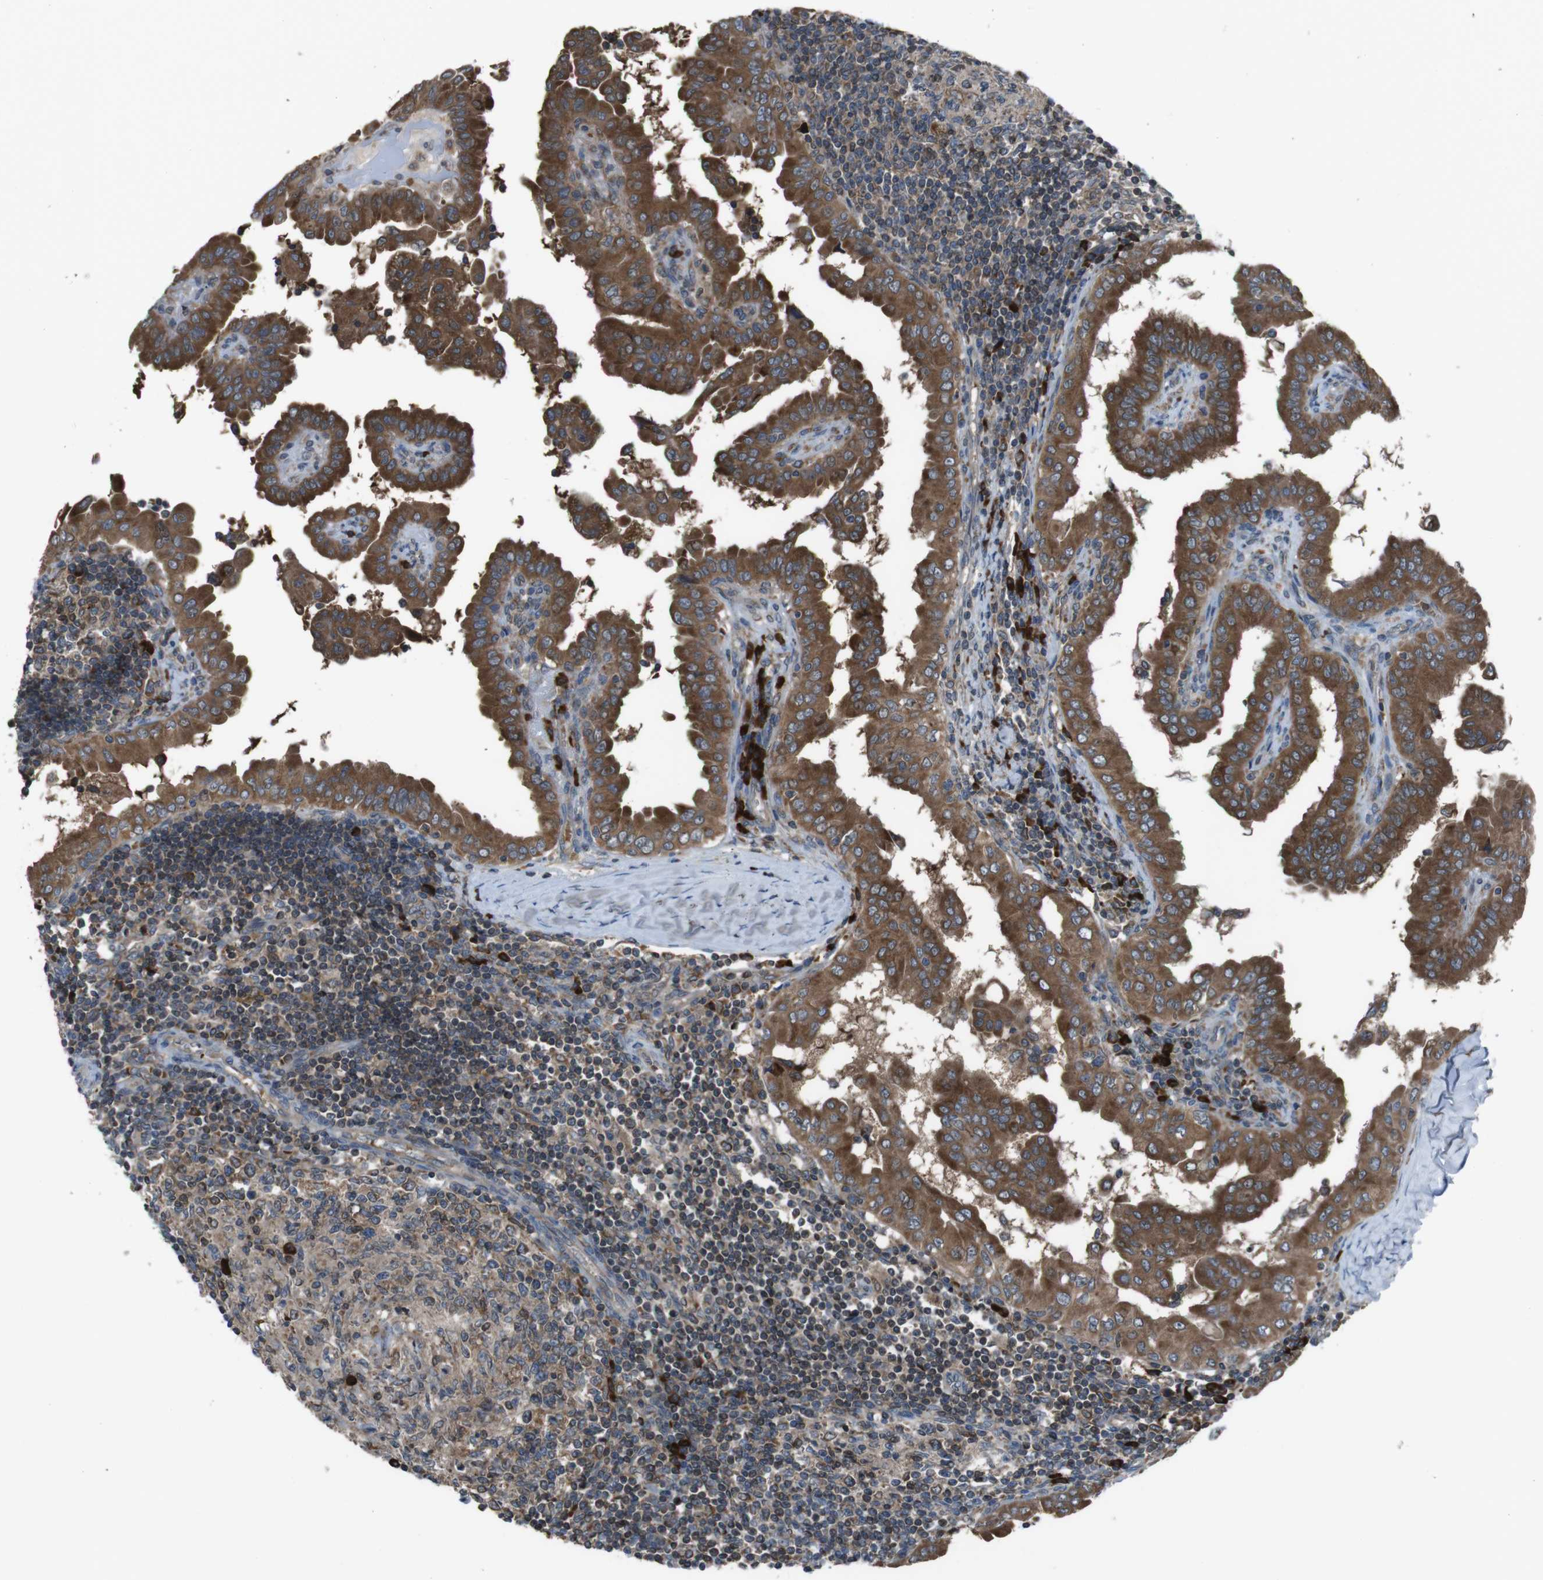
{"staining": {"intensity": "strong", "quantity": ">75%", "location": "cytoplasmic/membranous"}, "tissue": "thyroid cancer", "cell_type": "Tumor cells", "image_type": "cancer", "snomed": [{"axis": "morphology", "description": "Papillary adenocarcinoma, NOS"}, {"axis": "topography", "description": "Thyroid gland"}], "caption": "Protein staining displays strong cytoplasmic/membranous expression in about >75% of tumor cells in papillary adenocarcinoma (thyroid).", "gene": "SSR3", "patient": {"sex": "male", "age": 33}}